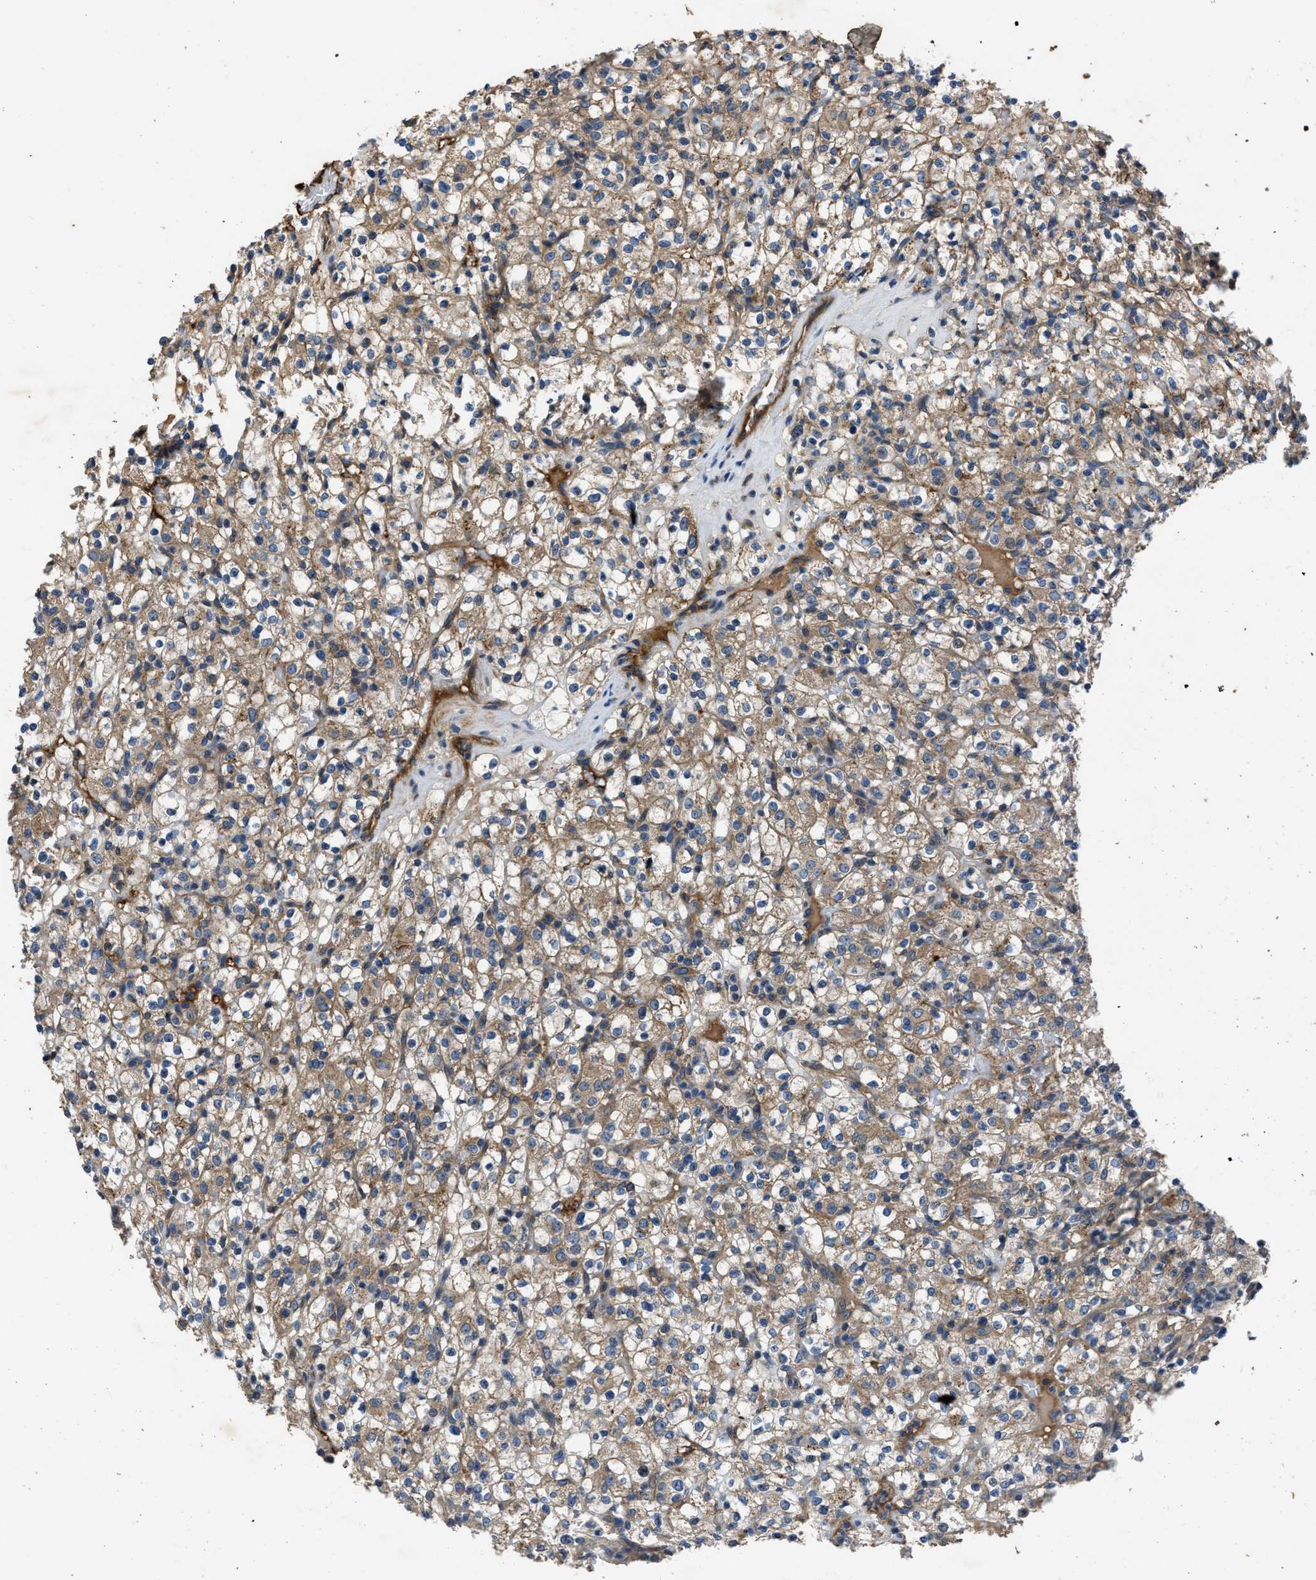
{"staining": {"intensity": "weak", "quantity": ">75%", "location": "cytoplasmic/membranous"}, "tissue": "renal cancer", "cell_type": "Tumor cells", "image_type": "cancer", "snomed": [{"axis": "morphology", "description": "Normal tissue, NOS"}, {"axis": "morphology", "description": "Adenocarcinoma, NOS"}, {"axis": "topography", "description": "Kidney"}], "caption": "Approximately >75% of tumor cells in adenocarcinoma (renal) display weak cytoplasmic/membranous protein positivity as visualized by brown immunohistochemical staining.", "gene": "ERC1", "patient": {"sex": "female", "age": 72}}